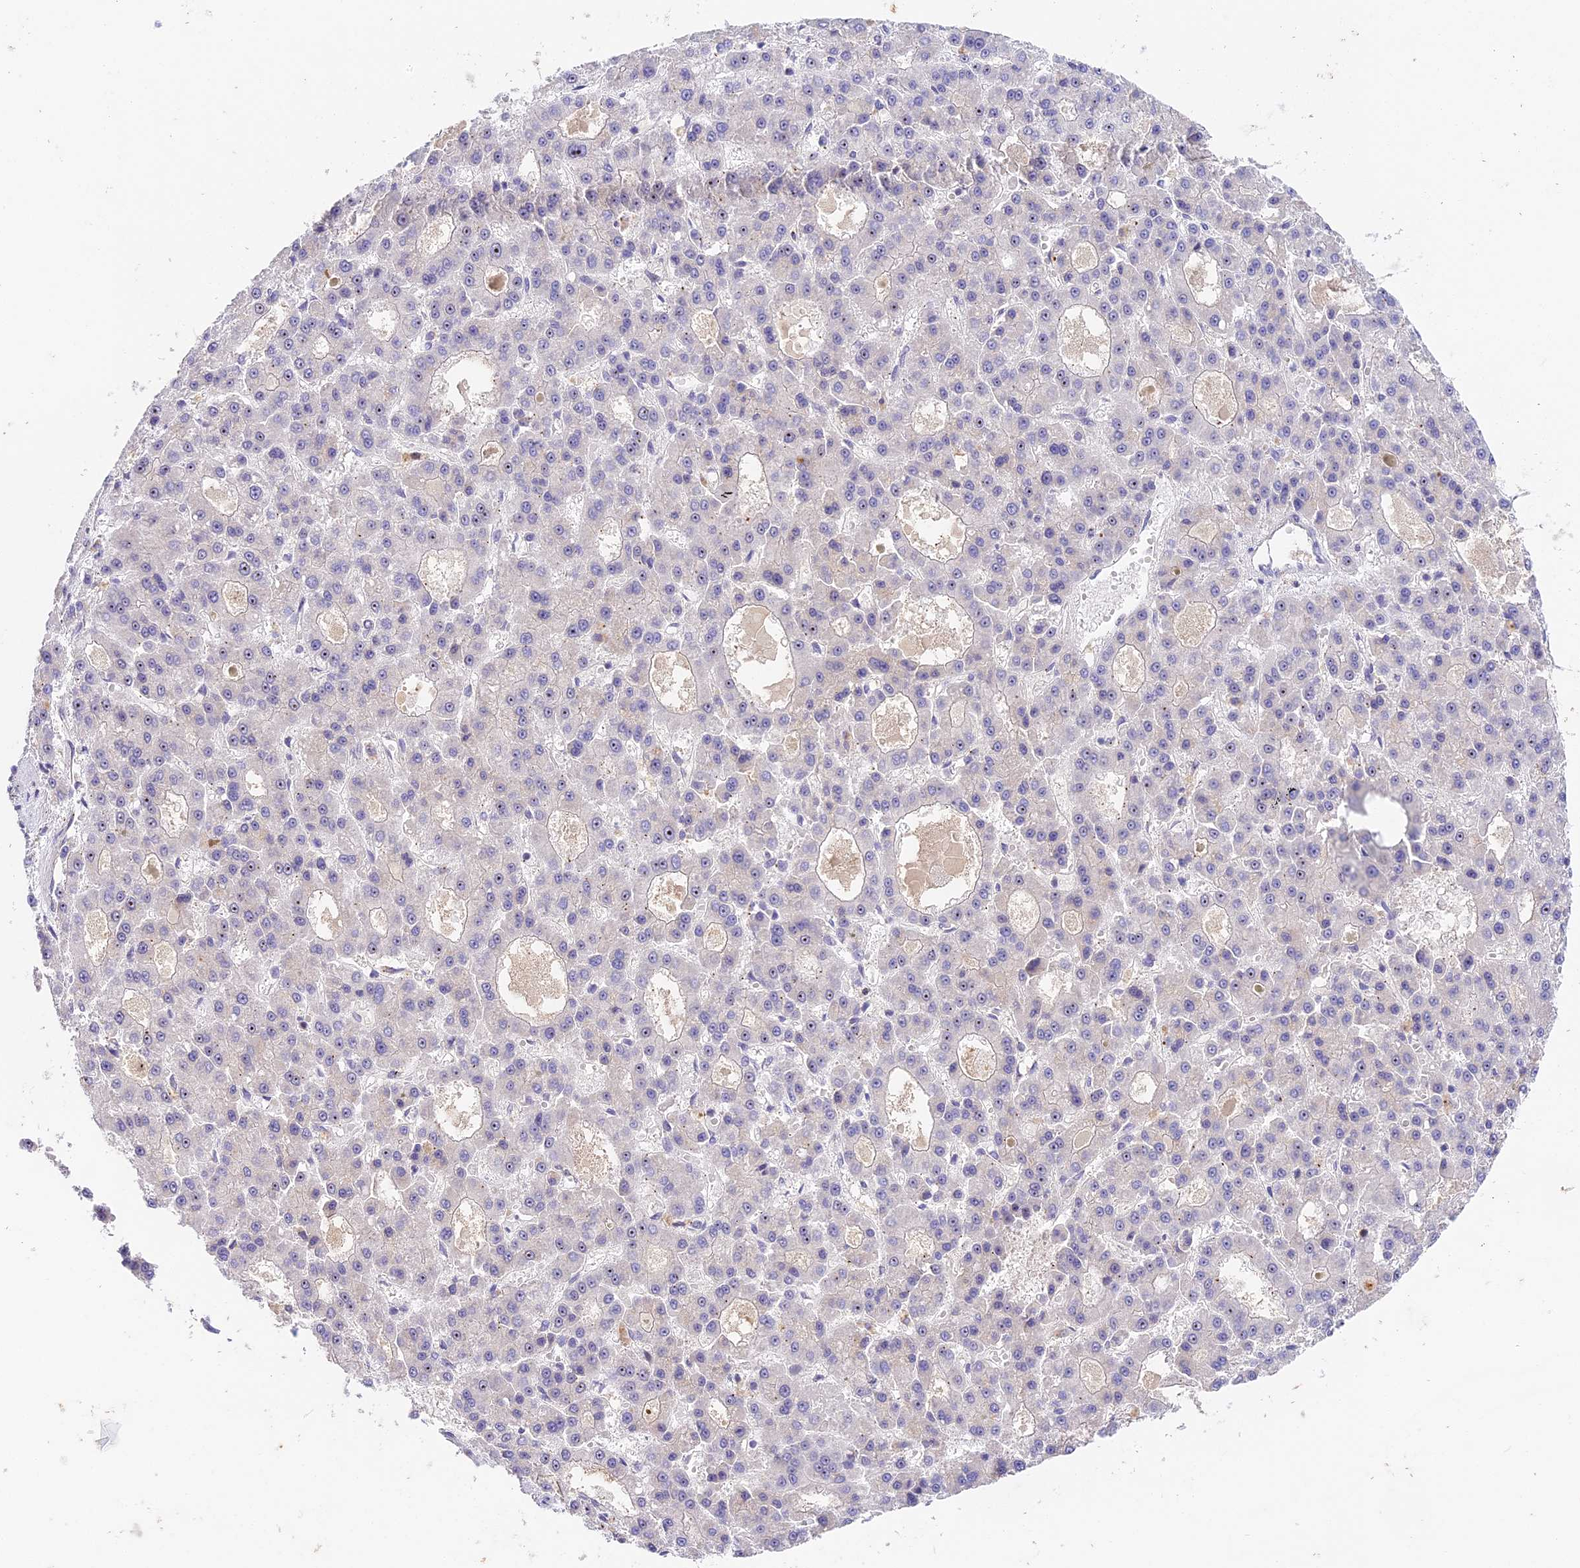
{"staining": {"intensity": "weak", "quantity": "25%-75%", "location": "nuclear"}, "tissue": "liver cancer", "cell_type": "Tumor cells", "image_type": "cancer", "snomed": [{"axis": "morphology", "description": "Carcinoma, Hepatocellular, NOS"}, {"axis": "topography", "description": "Liver"}], "caption": "Hepatocellular carcinoma (liver) stained with DAB (3,3'-diaminobenzidine) immunohistochemistry demonstrates low levels of weak nuclear positivity in about 25%-75% of tumor cells. The staining was performed using DAB to visualize the protein expression in brown, while the nuclei were stained in blue with hematoxylin (Magnification: 20x).", "gene": "RAD51", "patient": {"sex": "male", "age": 70}}